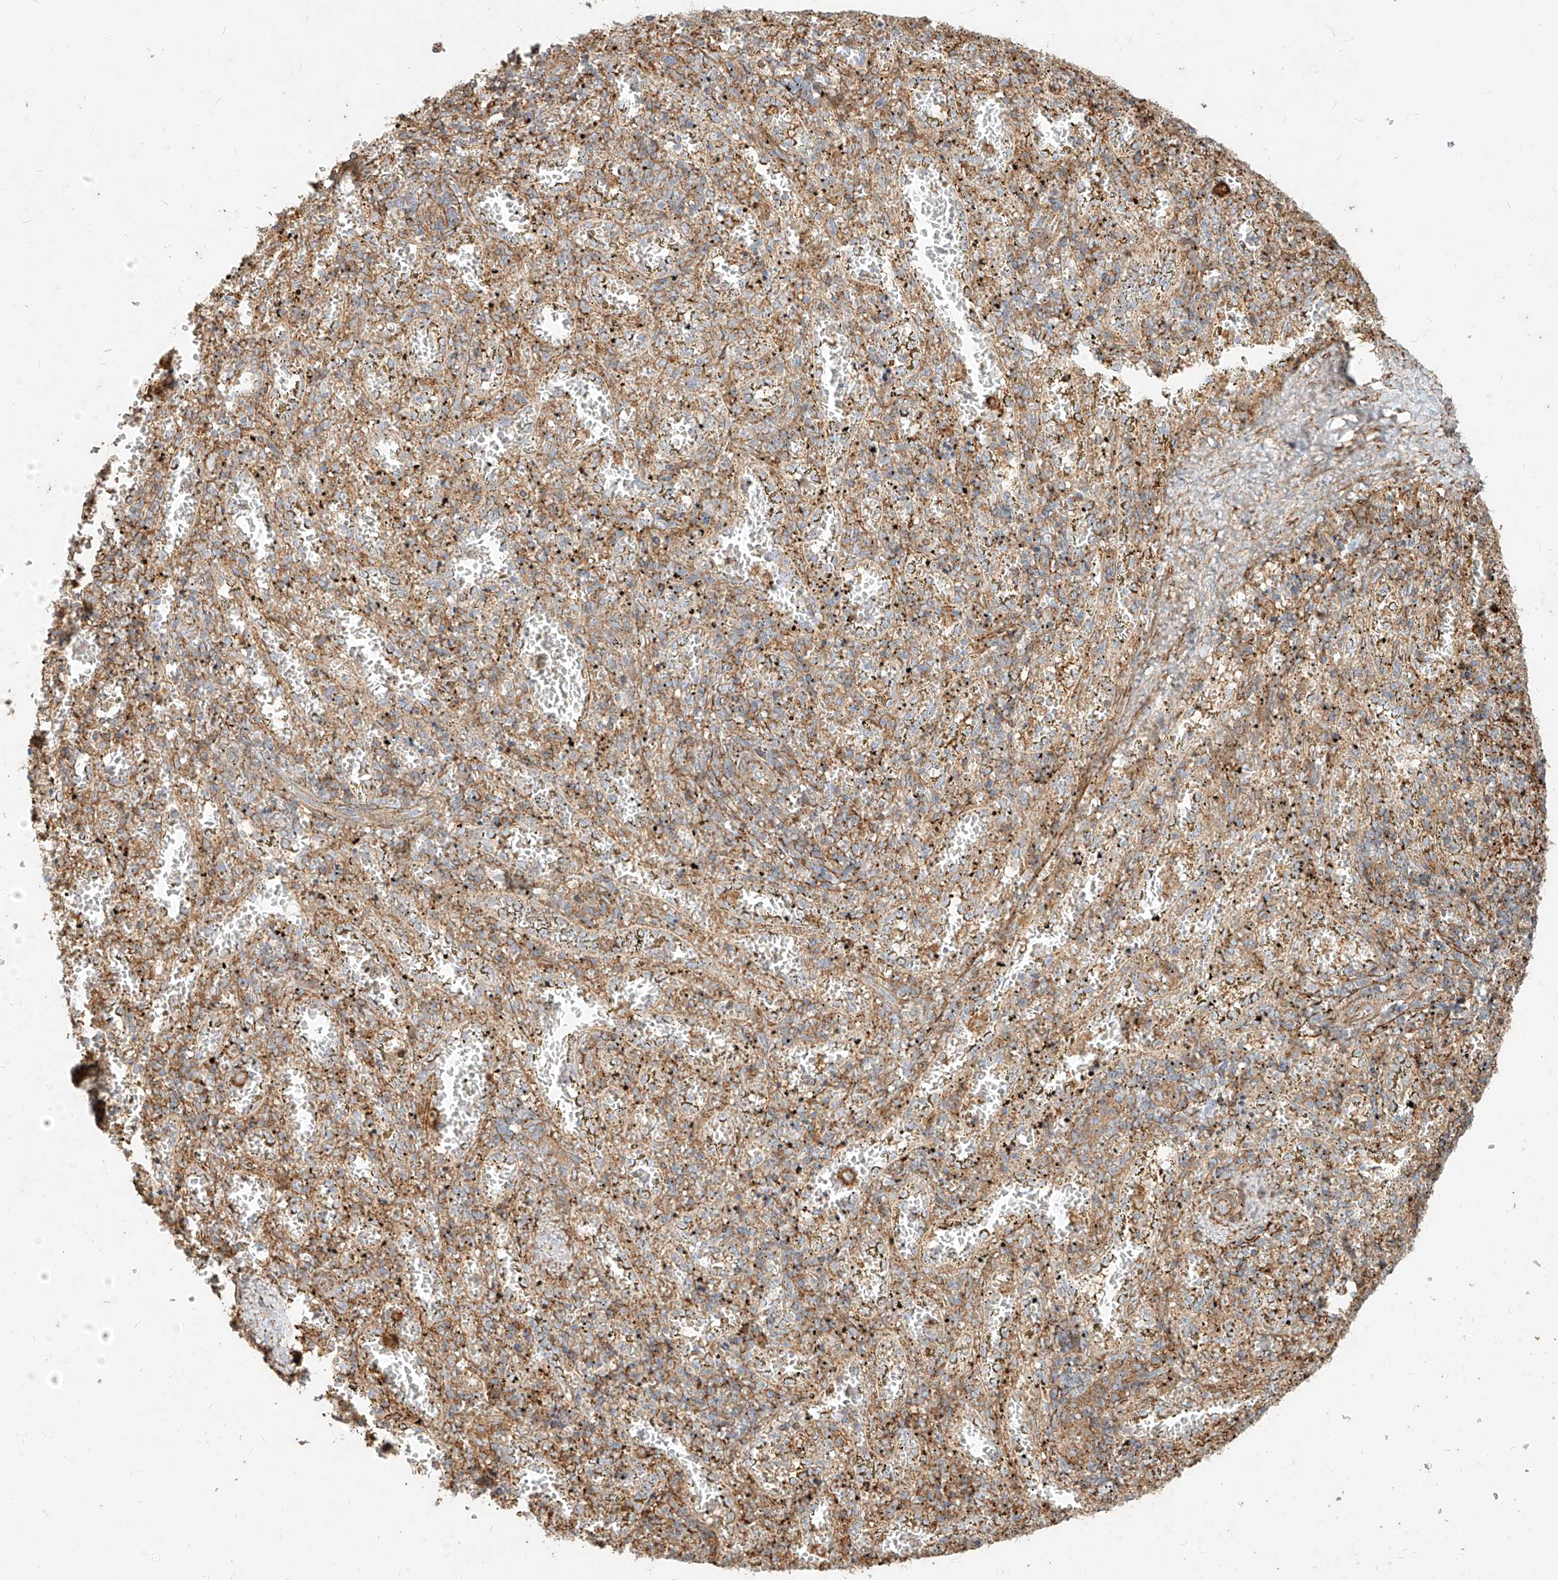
{"staining": {"intensity": "weak", "quantity": "25%-75%", "location": "cytoplasmic/membranous"}, "tissue": "spleen", "cell_type": "Cells in red pulp", "image_type": "normal", "snomed": [{"axis": "morphology", "description": "Normal tissue, NOS"}, {"axis": "topography", "description": "Spleen"}], "caption": "An image of spleen stained for a protein shows weak cytoplasmic/membranous brown staining in cells in red pulp. The protein of interest is stained brown, and the nuclei are stained in blue (DAB IHC with brightfield microscopy, high magnification).", "gene": "MTX2", "patient": {"sex": "male", "age": 11}}